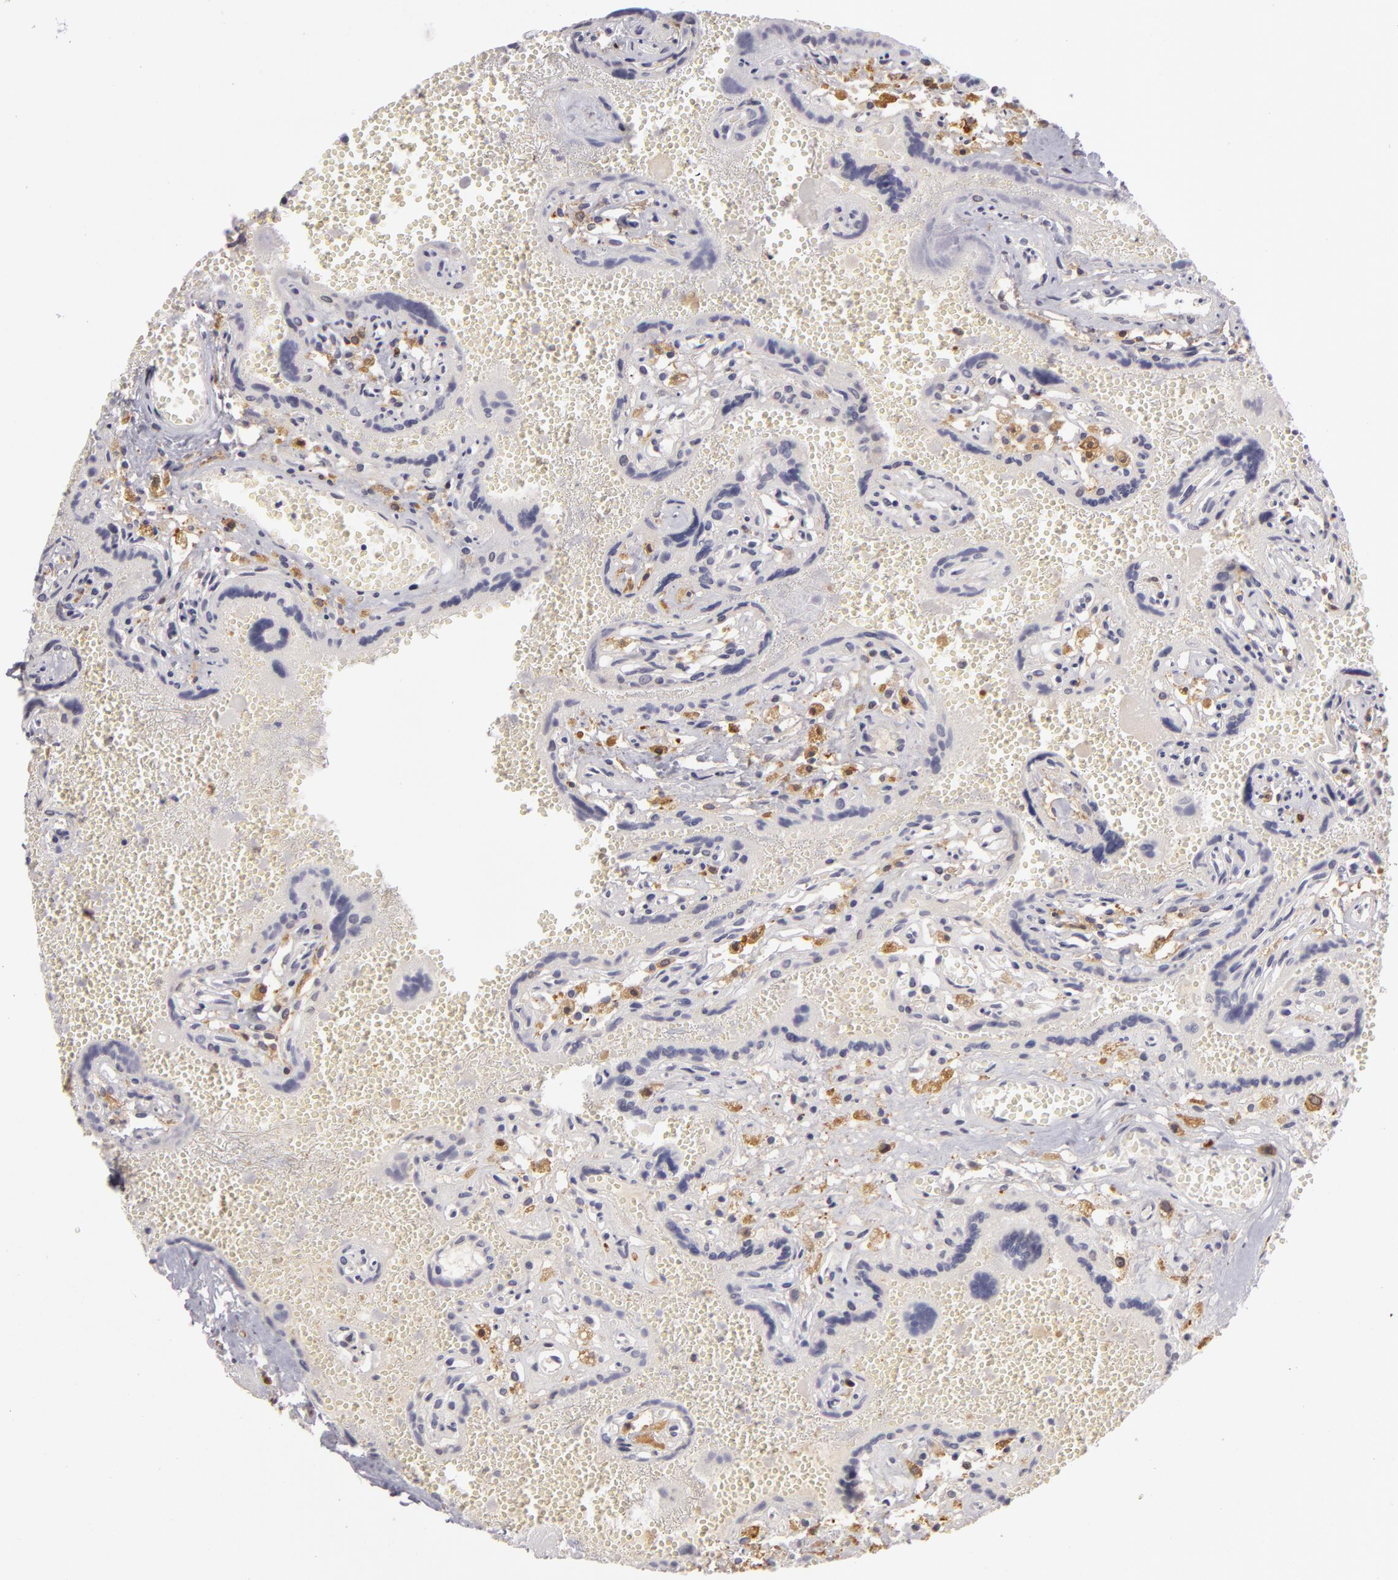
{"staining": {"intensity": "negative", "quantity": "none", "location": "none"}, "tissue": "placenta", "cell_type": "Decidual cells", "image_type": "normal", "snomed": [{"axis": "morphology", "description": "Normal tissue, NOS"}, {"axis": "topography", "description": "Placenta"}], "caption": "Placenta was stained to show a protein in brown. There is no significant positivity in decidual cells.", "gene": "GNPDA1", "patient": {"sex": "female", "age": 40}}